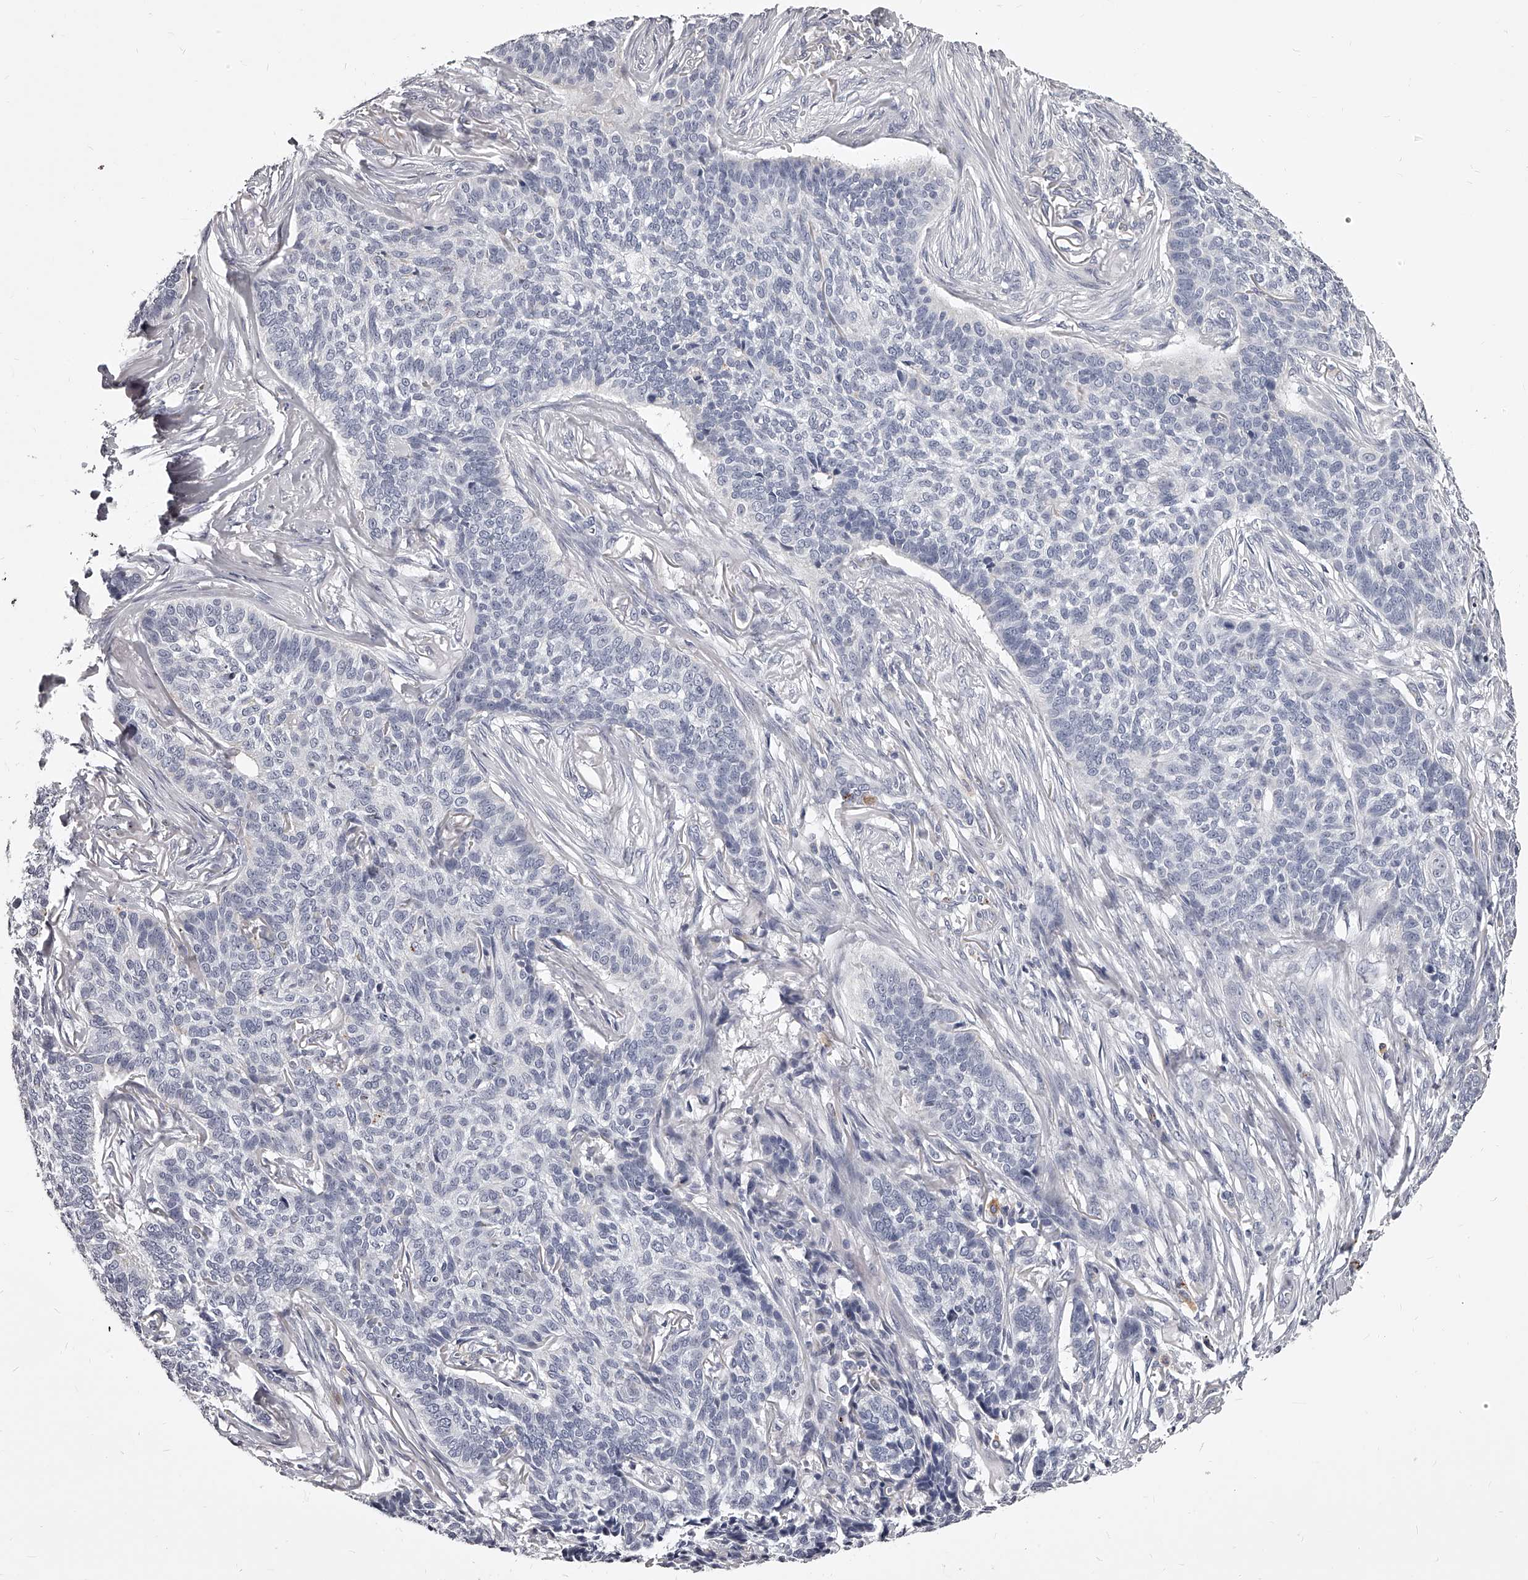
{"staining": {"intensity": "negative", "quantity": "none", "location": "none"}, "tissue": "skin cancer", "cell_type": "Tumor cells", "image_type": "cancer", "snomed": [{"axis": "morphology", "description": "Basal cell carcinoma"}, {"axis": "topography", "description": "Skin"}], "caption": "Immunohistochemistry histopathology image of neoplastic tissue: human skin cancer (basal cell carcinoma) stained with DAB (3,3'-diaminobenzidine) shows no significant protein staining in tumor cells.", "gene": "DMRT1", "patient": {"sex": "male", "age": 85}}